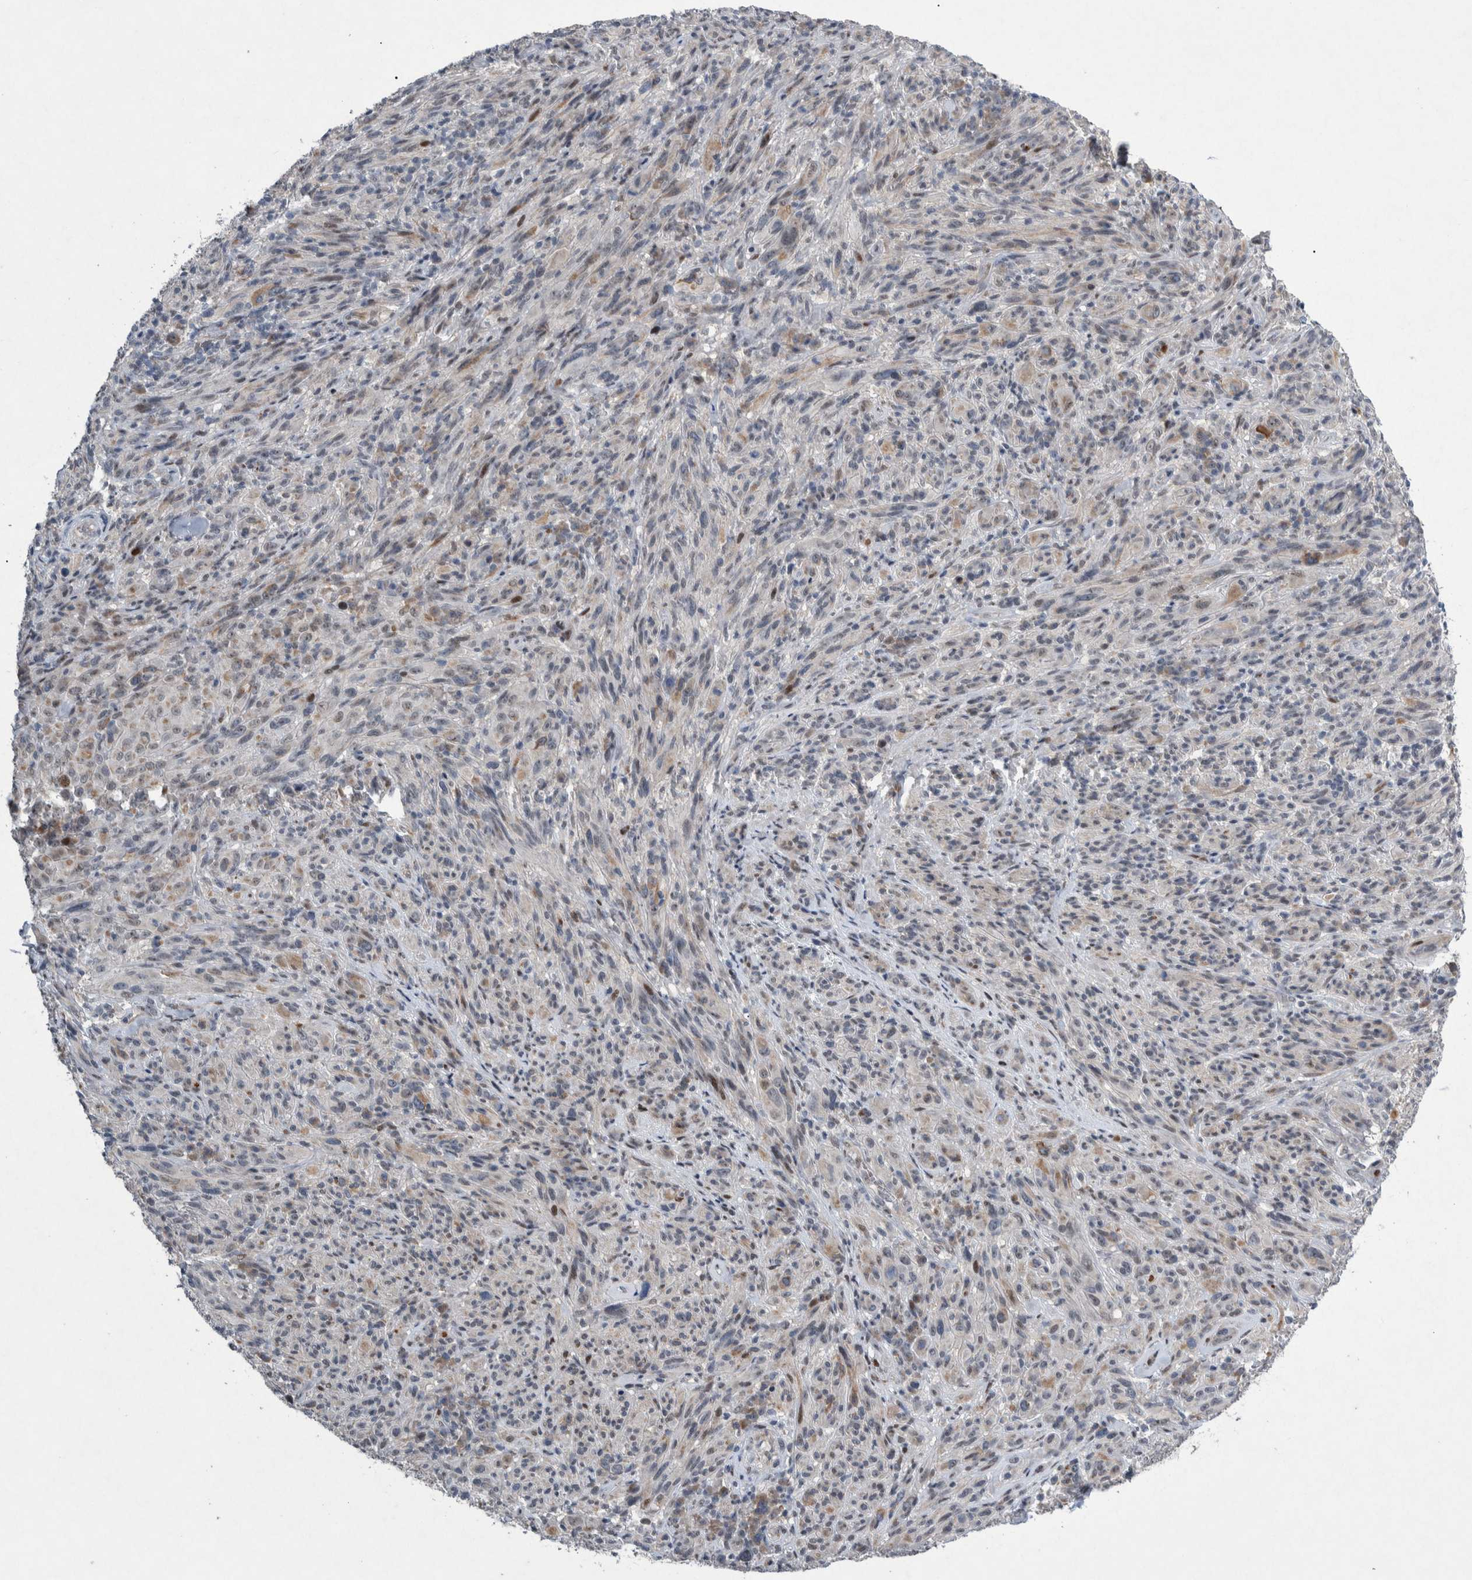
{"staining": {"intensity": "weak", "quantity": "<25%", "location": "cytoplasmic/membranous"}, "tissue": "melanoma", "cell_type": "Tumor cells", "image_type": "cancer", "snomed": [{"axis": "morphology", "description": "Malignant melanoma, NOS"}, {"axis": "topography", "description": "Skin of head"}], "caption": "IHC micrograph of malignant melanoma stained for a protein (brown), which demonstrates no expression in tumor cells.", "gene": "ESRP1", "patient": {"sex": "male", "age": 96}}